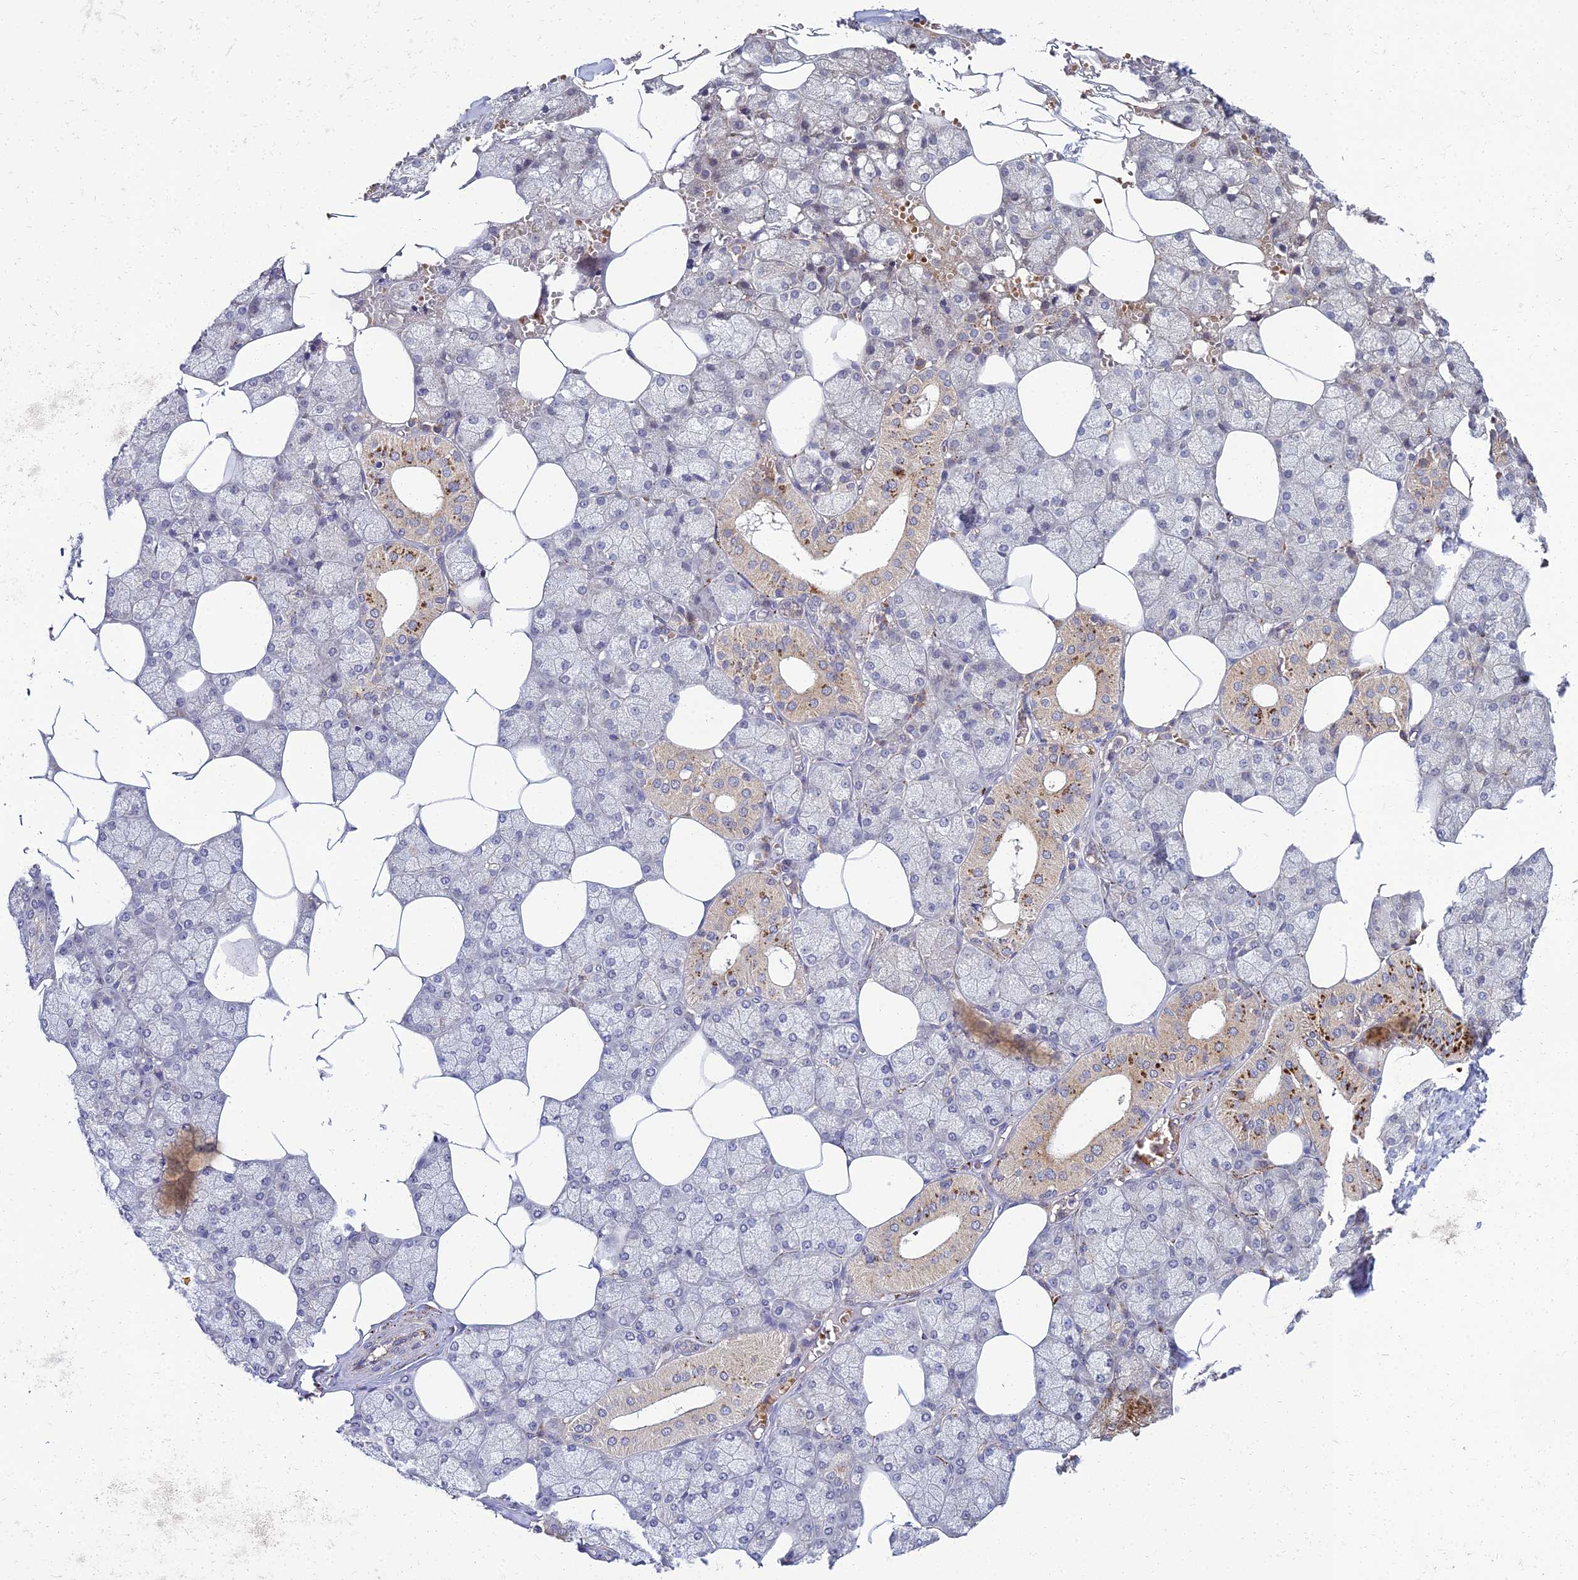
{"staining": {"intensity": "strong", "quantity": "<25%", "location": "cytoplasmic/membranous"}, "tissue": "salivary gland", "cell_type": "Glandular cells", "image_type": "normal", "snomed": [{"axis": "morphology", "description": "Normal tissue, NOS"}, {"axis": "topography", "description": "Salivary gland"}], "caption": "Unremarkable salivary gland was stained to show a protein in brown. There is medium levels of strong cytoplasmic/membranous expression in approximately <25% of glandular cells.", "gene": "NPY", "patient": {"sex": "male", "age": 62}}